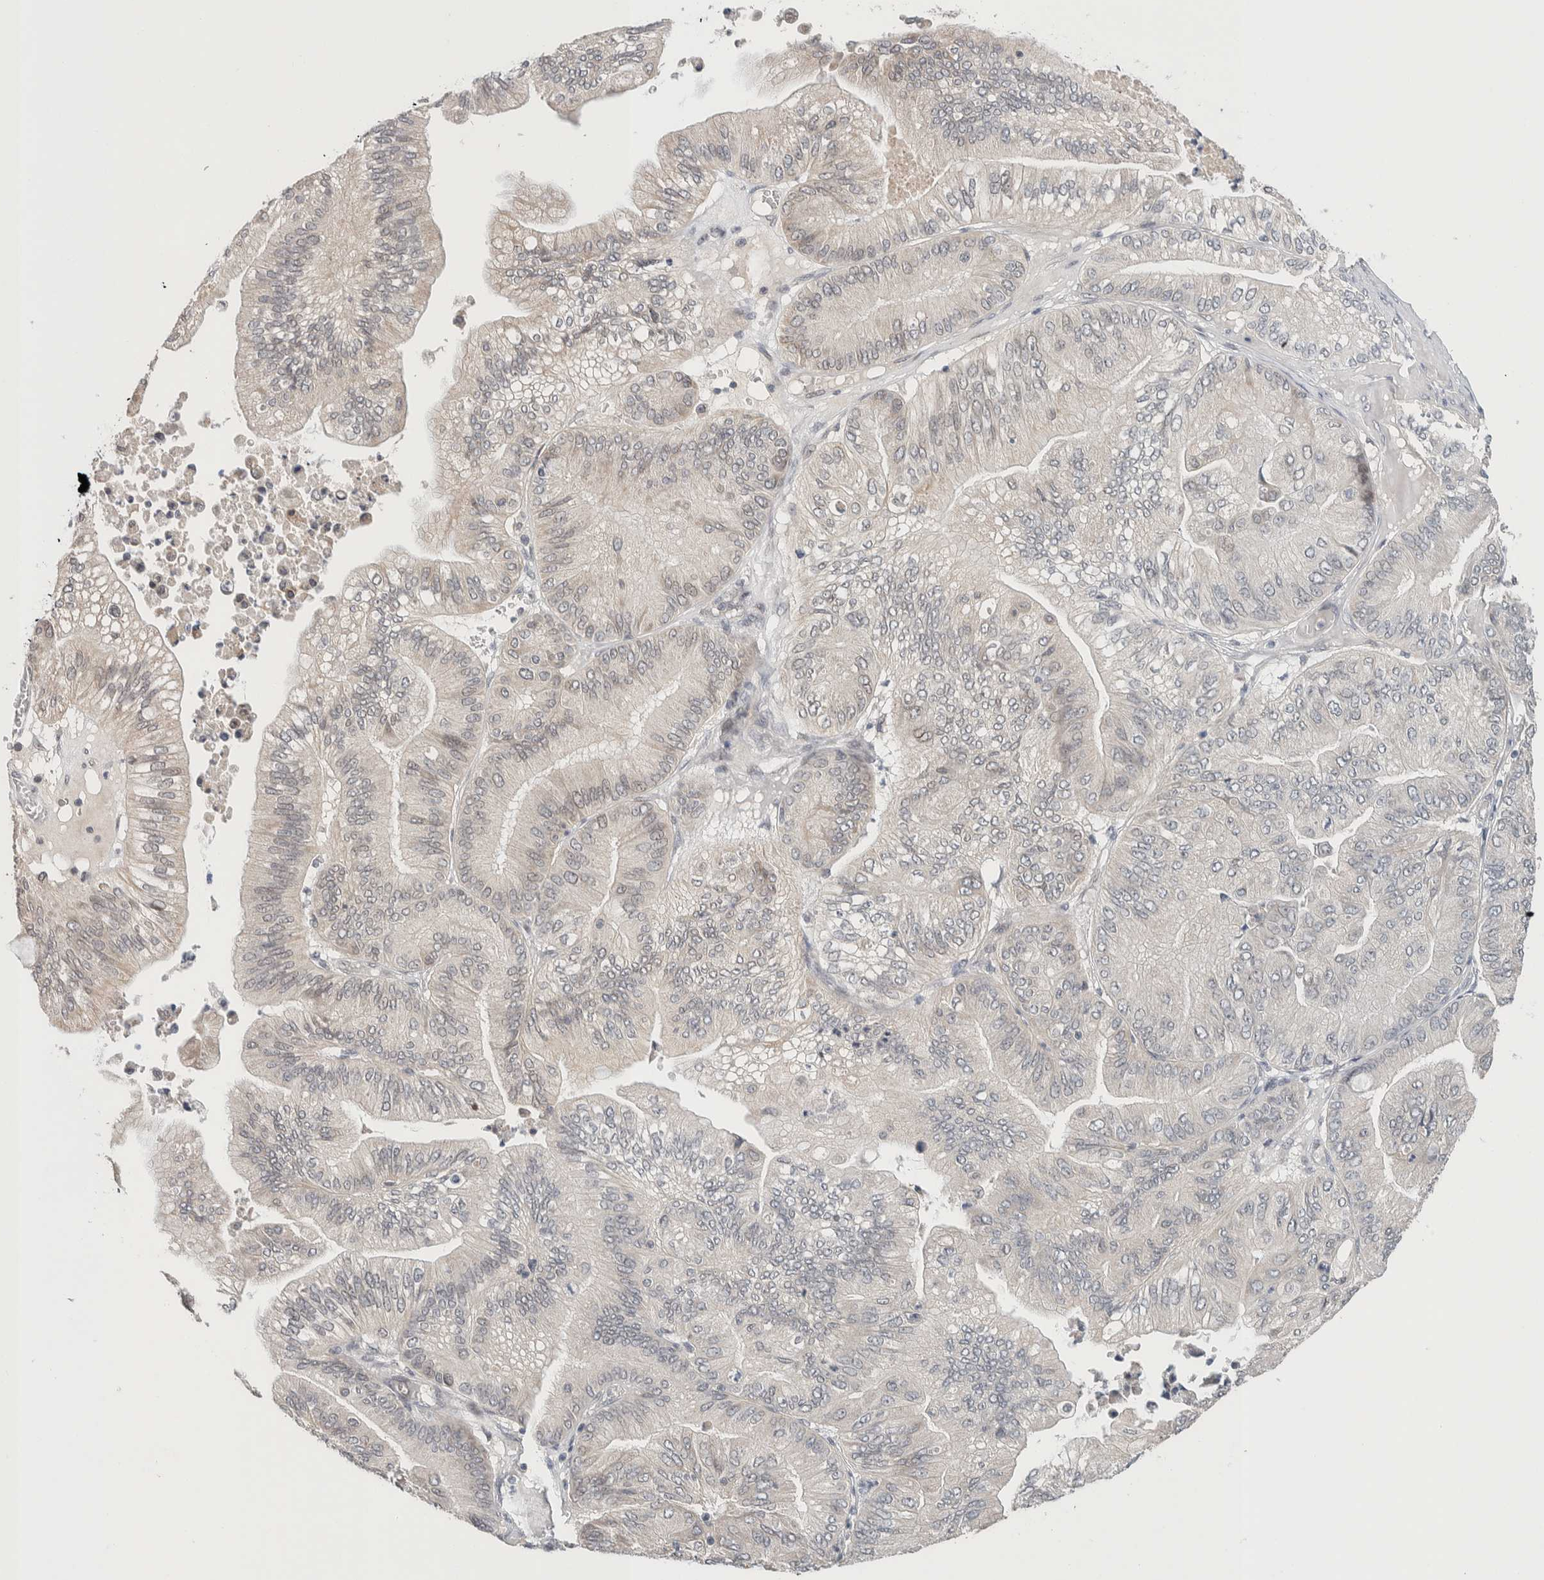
{"staining": {"intensity": "negative", "quantity": "none", "location": "none"}, "tissue": "ovarian cancer", "cell_type": "Tumor cells", "image_type": "cancer", "snomed": [{"axis": "morphology", "description": "Cystadenocarcinoma, mucinous, NOS"}, {"axis": "topography", "description": "Ovary"}], "caption": "There is no significant expression in tumor cells of ovarian mucinous cystadenocarcinoma.", "gene": "CRAT", "patient": {"sex": "female", "age": 61}}